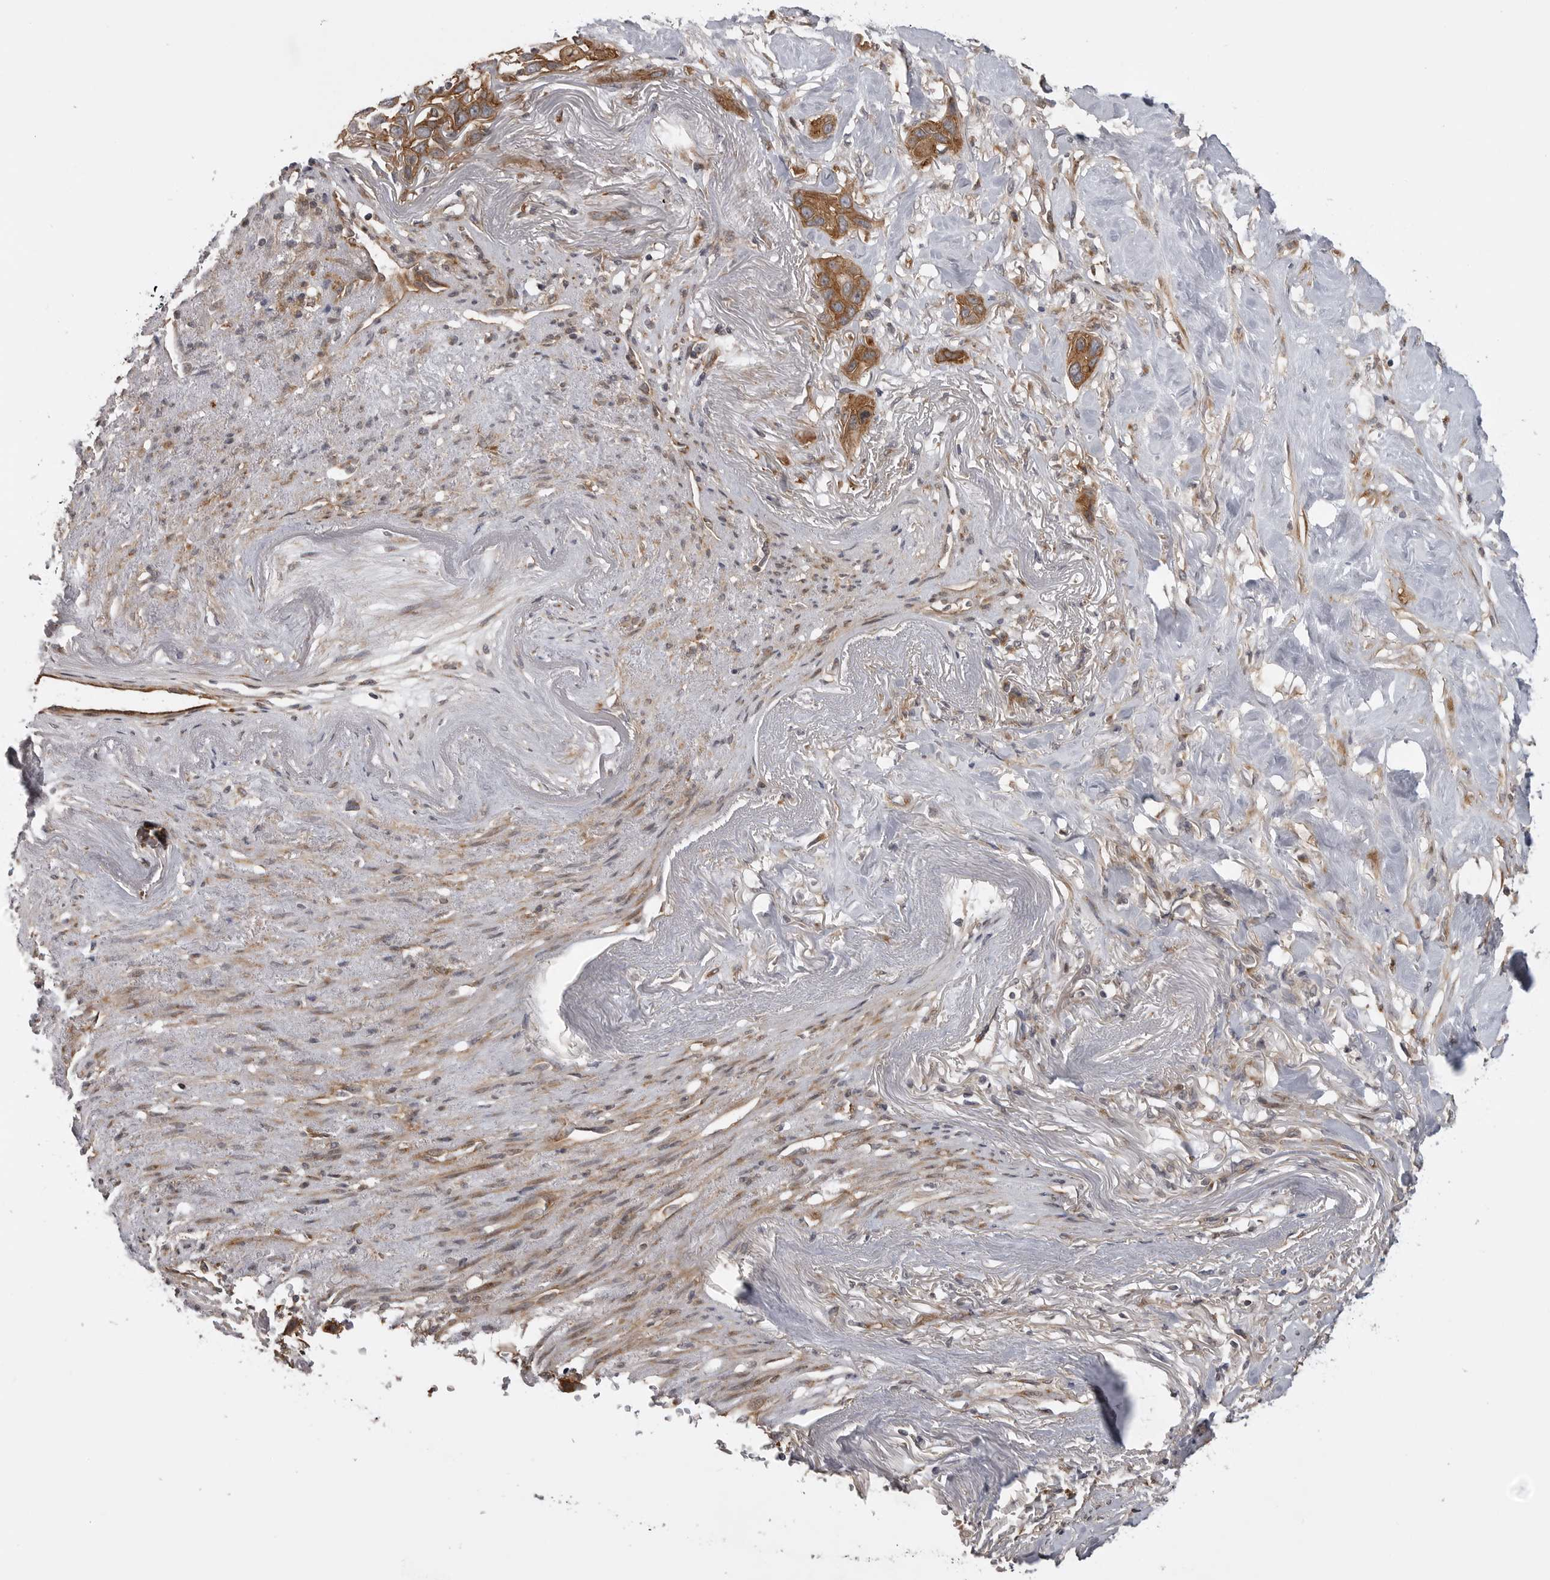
{"staining": {"intensity": "moderate", "quantity": ">75%", "location": "cytoplasmic/membranous"}, "tissue": "pancreatic cancer", "cell_type": "Tumor cells", "image_type": "cancer", "snomed": [{"axis": "morphology", "description": "Adenocarcinoma, NOS"}, {"axis": "topography", "description": "Pancreas"}], "caption": "A high-resolution image shows IHC staining of pancreatic adenocarcinoma, which demonstrates moderate cytoplasmic/membranous positivity in about >75% of tumor cells.", "gene": "LRRC45", "patient": {"sex": "female", "age": 60}}